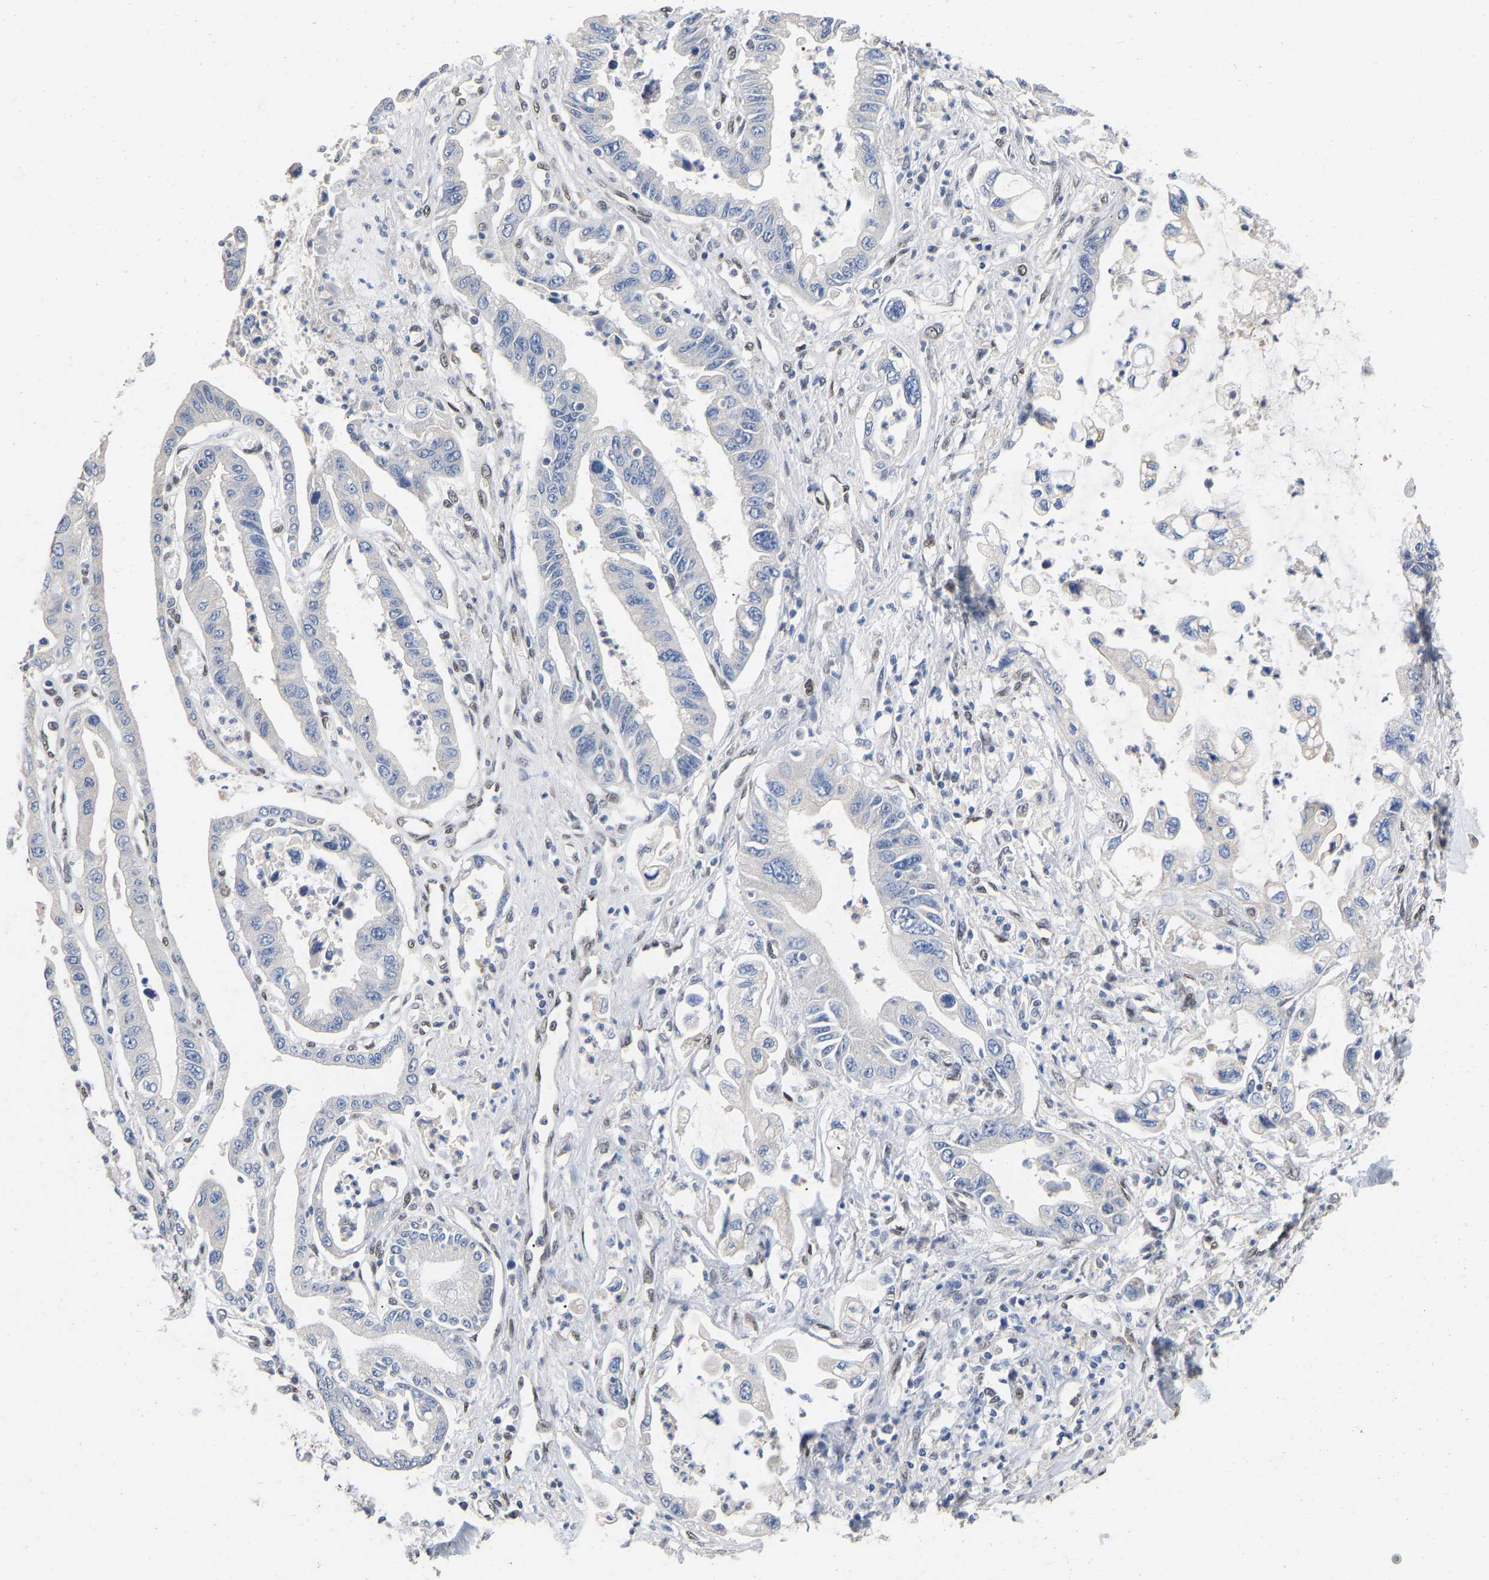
{"staining": {"intensity": "negative", "quantity": "none", "location": "none"}, "tissue": "pancreatic cancer", "cell_type": "Tumor cells", "image_type": "cancer", "snomed": [{"axis": "morphology", "description": "Adenocarcinoma, NOS"}, {"axis": "topography", "description": "Pancreas"}], "caption": "Immunohistochemistry (IHC) of human pancreatic adenocarcinoma displays no expression in tumor cells.", "gene": "QKI", "patient": {"sex": "male", "age": 56}}